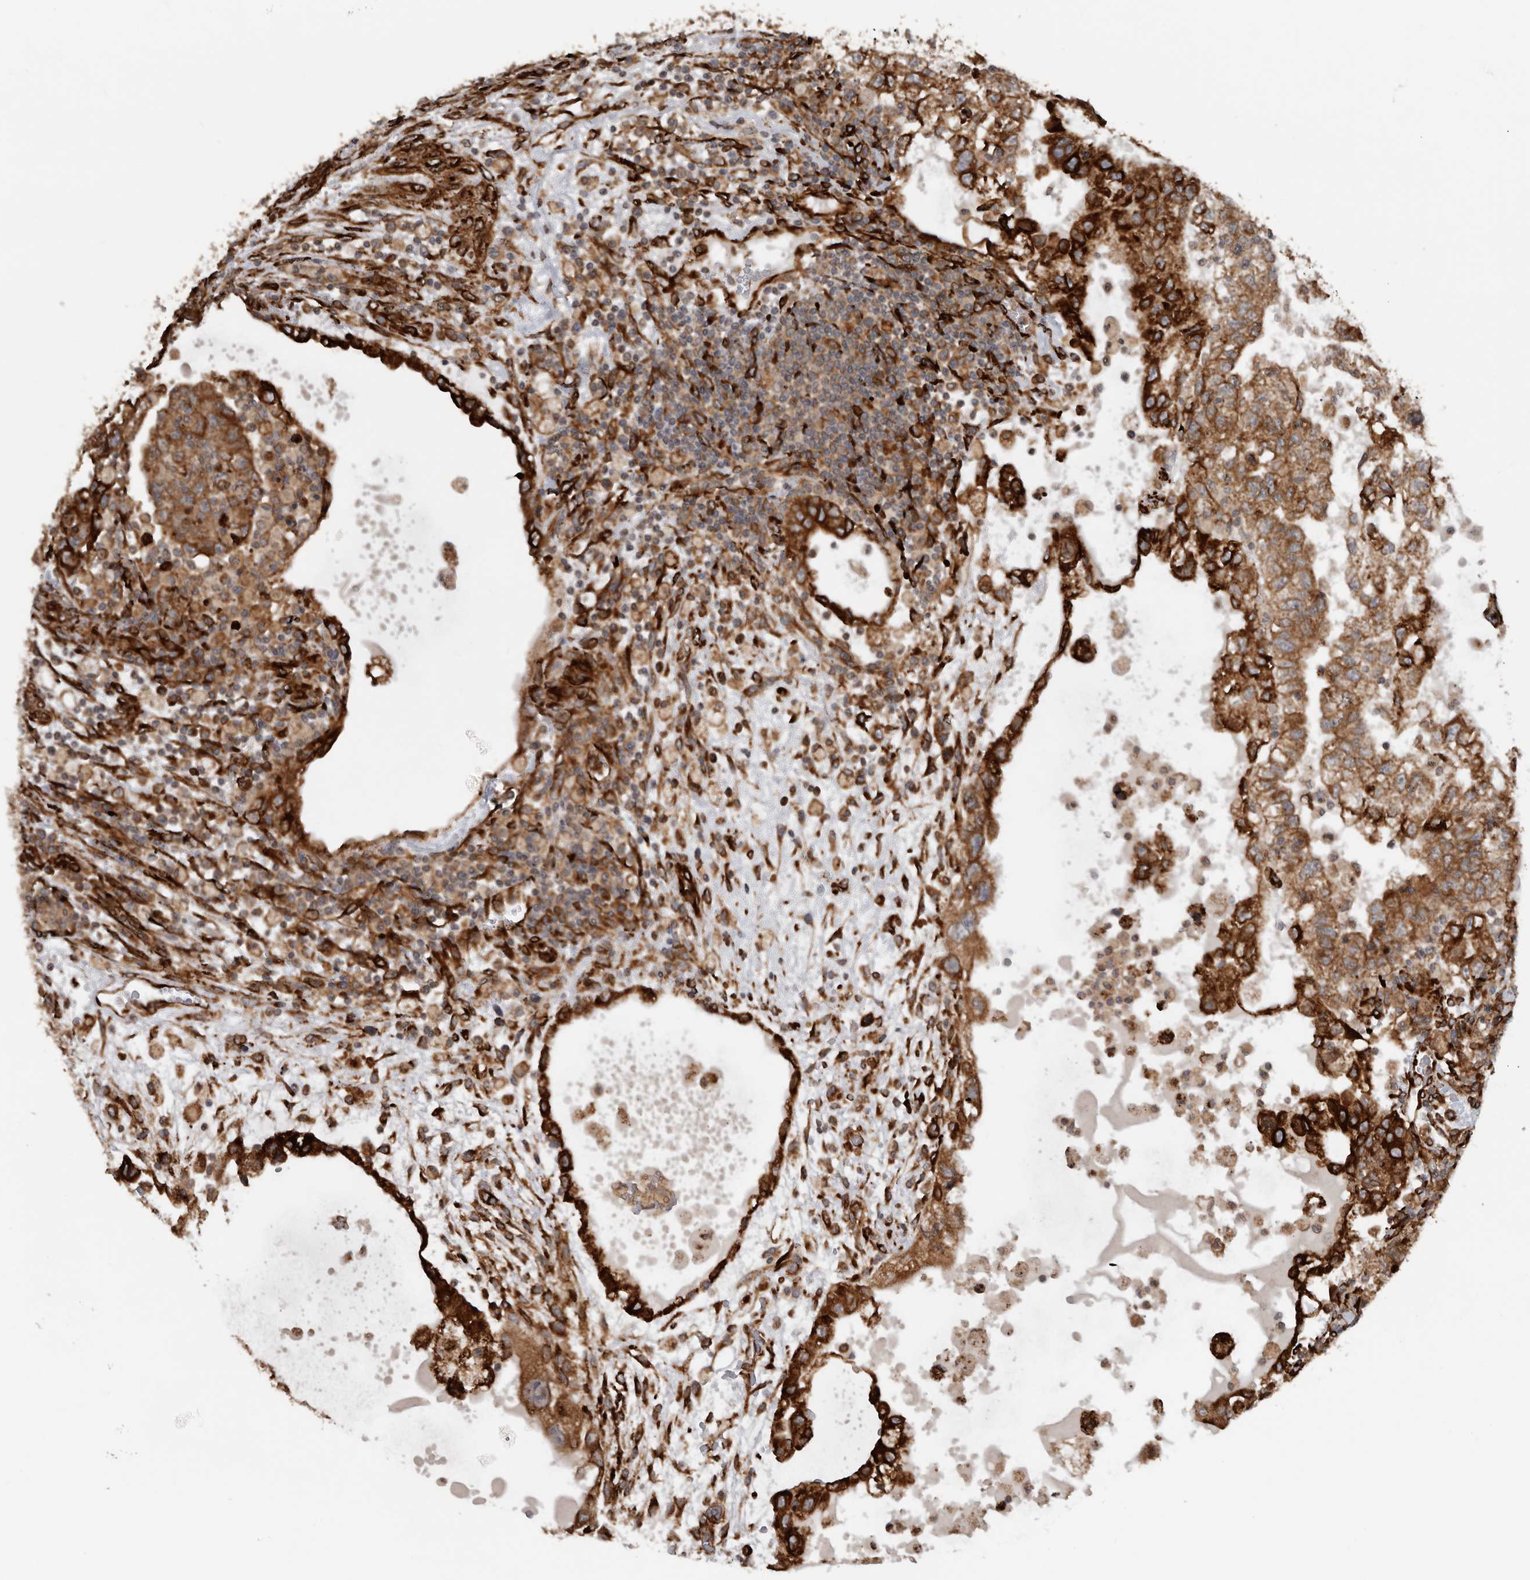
{"staining": {"intensity": "strong", "quantity": ">75%", "location": "cytoplasmic/membranous"}, "tissue": "testis cancer", "cell_type": "Tumor cells", "image_type": "cancer", "snomed": [{"axis": "morphology", "description": "Carcinoma, Embryonal, NOS"}, {"axis": "topography", "description": "Testis"}], "caption": "This is an image of IHC staining of embryonal carcinoma (testis), which shows strong staining in the cytoplasmic/membranous of tumor cells.", "gene": "CEP350", "patient": {"sex": "male", "age": 36}}